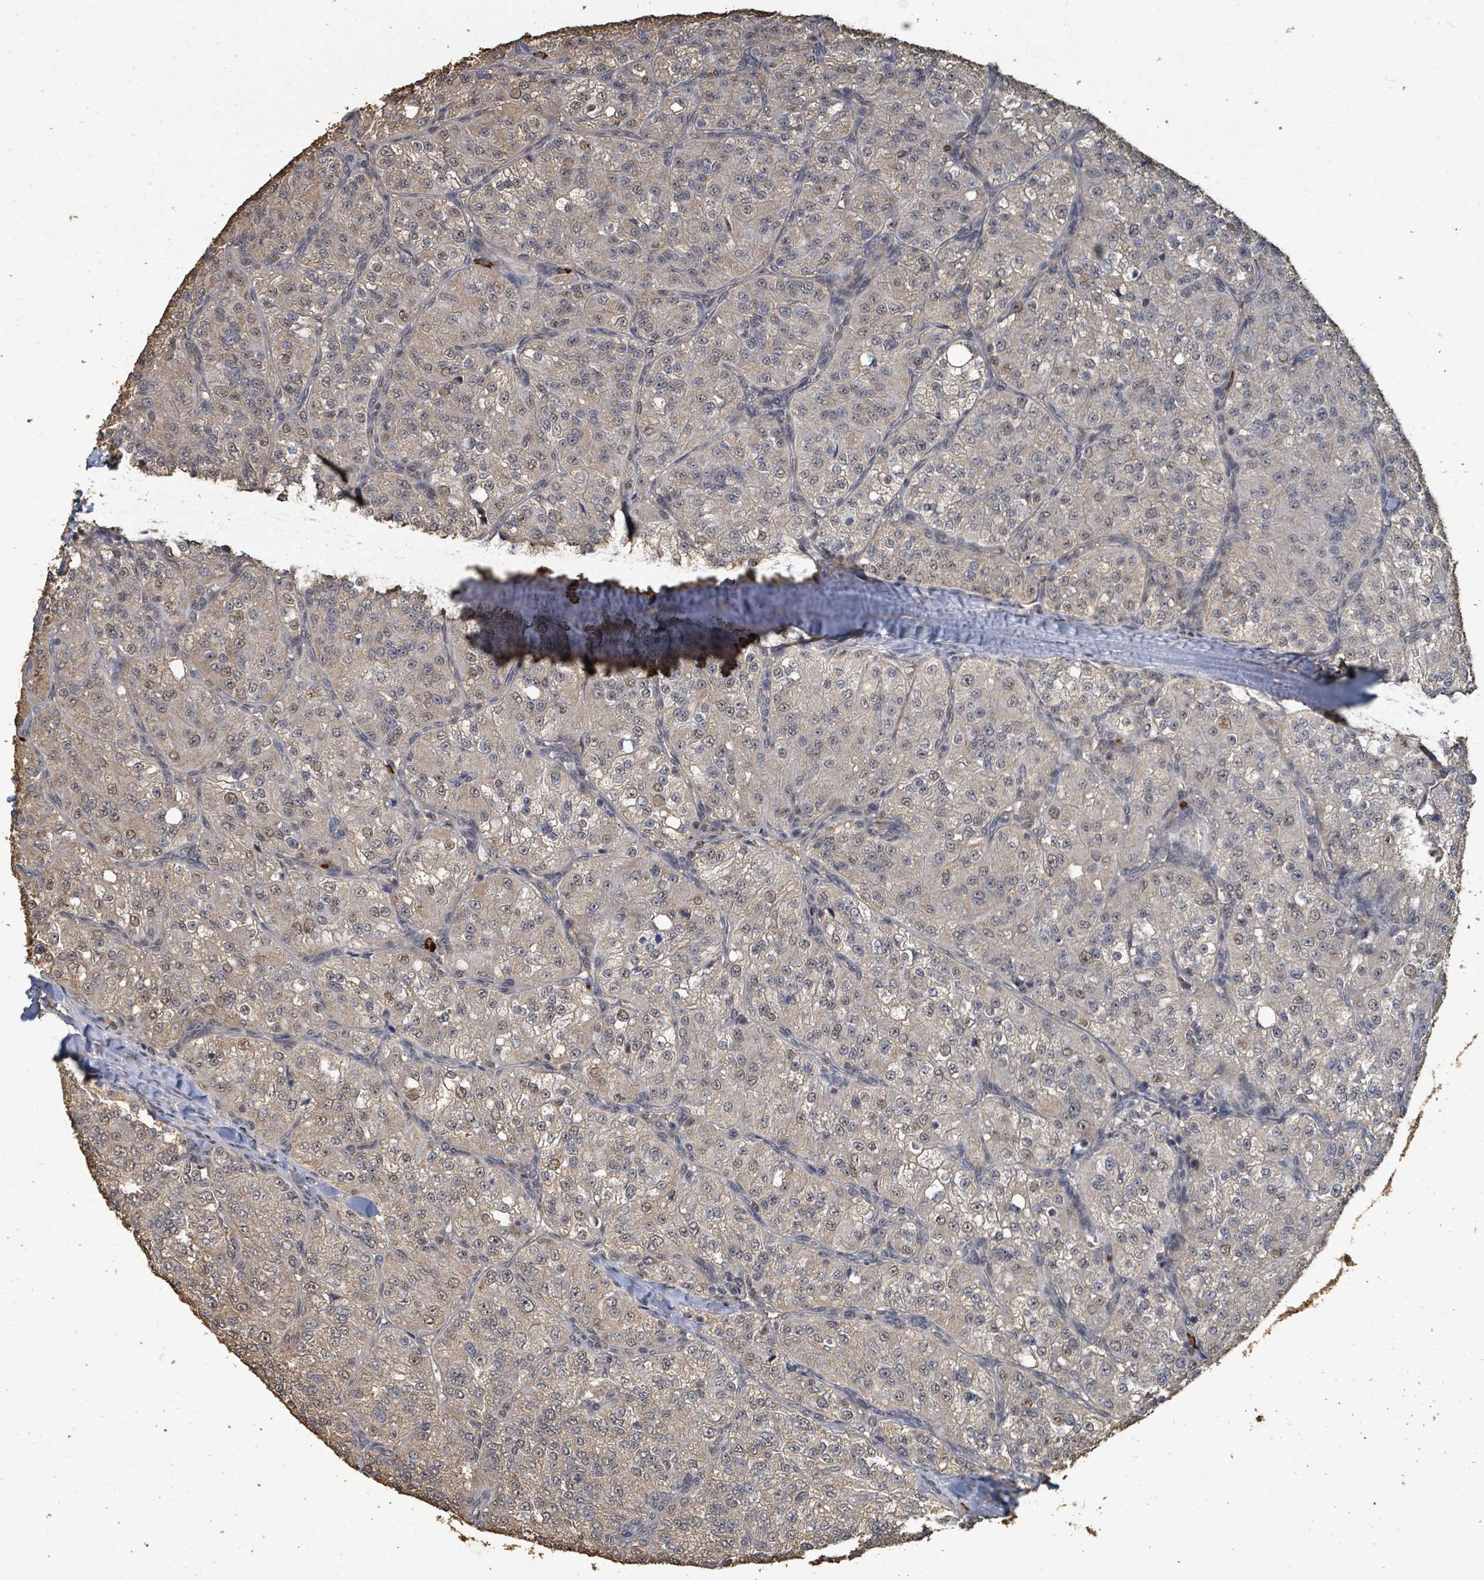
{"staining": {"intensity": "weak", "quantity": "<25%", "location": "cytoplasmic/membranous,nuclear"}, "tissue": "renal cancer", "cell_type": "Tumor cells", "image_type": "cancer", "snomed": [{"axis": "morphology", "description": "Adenocarcinoma, NOS"}, {"axis": "topography", "description": "Kidney"}], "caption": "Immunohistochemical staining of adenocarcinoma (renal) exhibits no significant positivity in tumor cells.", "gene": "C6orf52", "patient": {"sex": "female", "age": 63}}